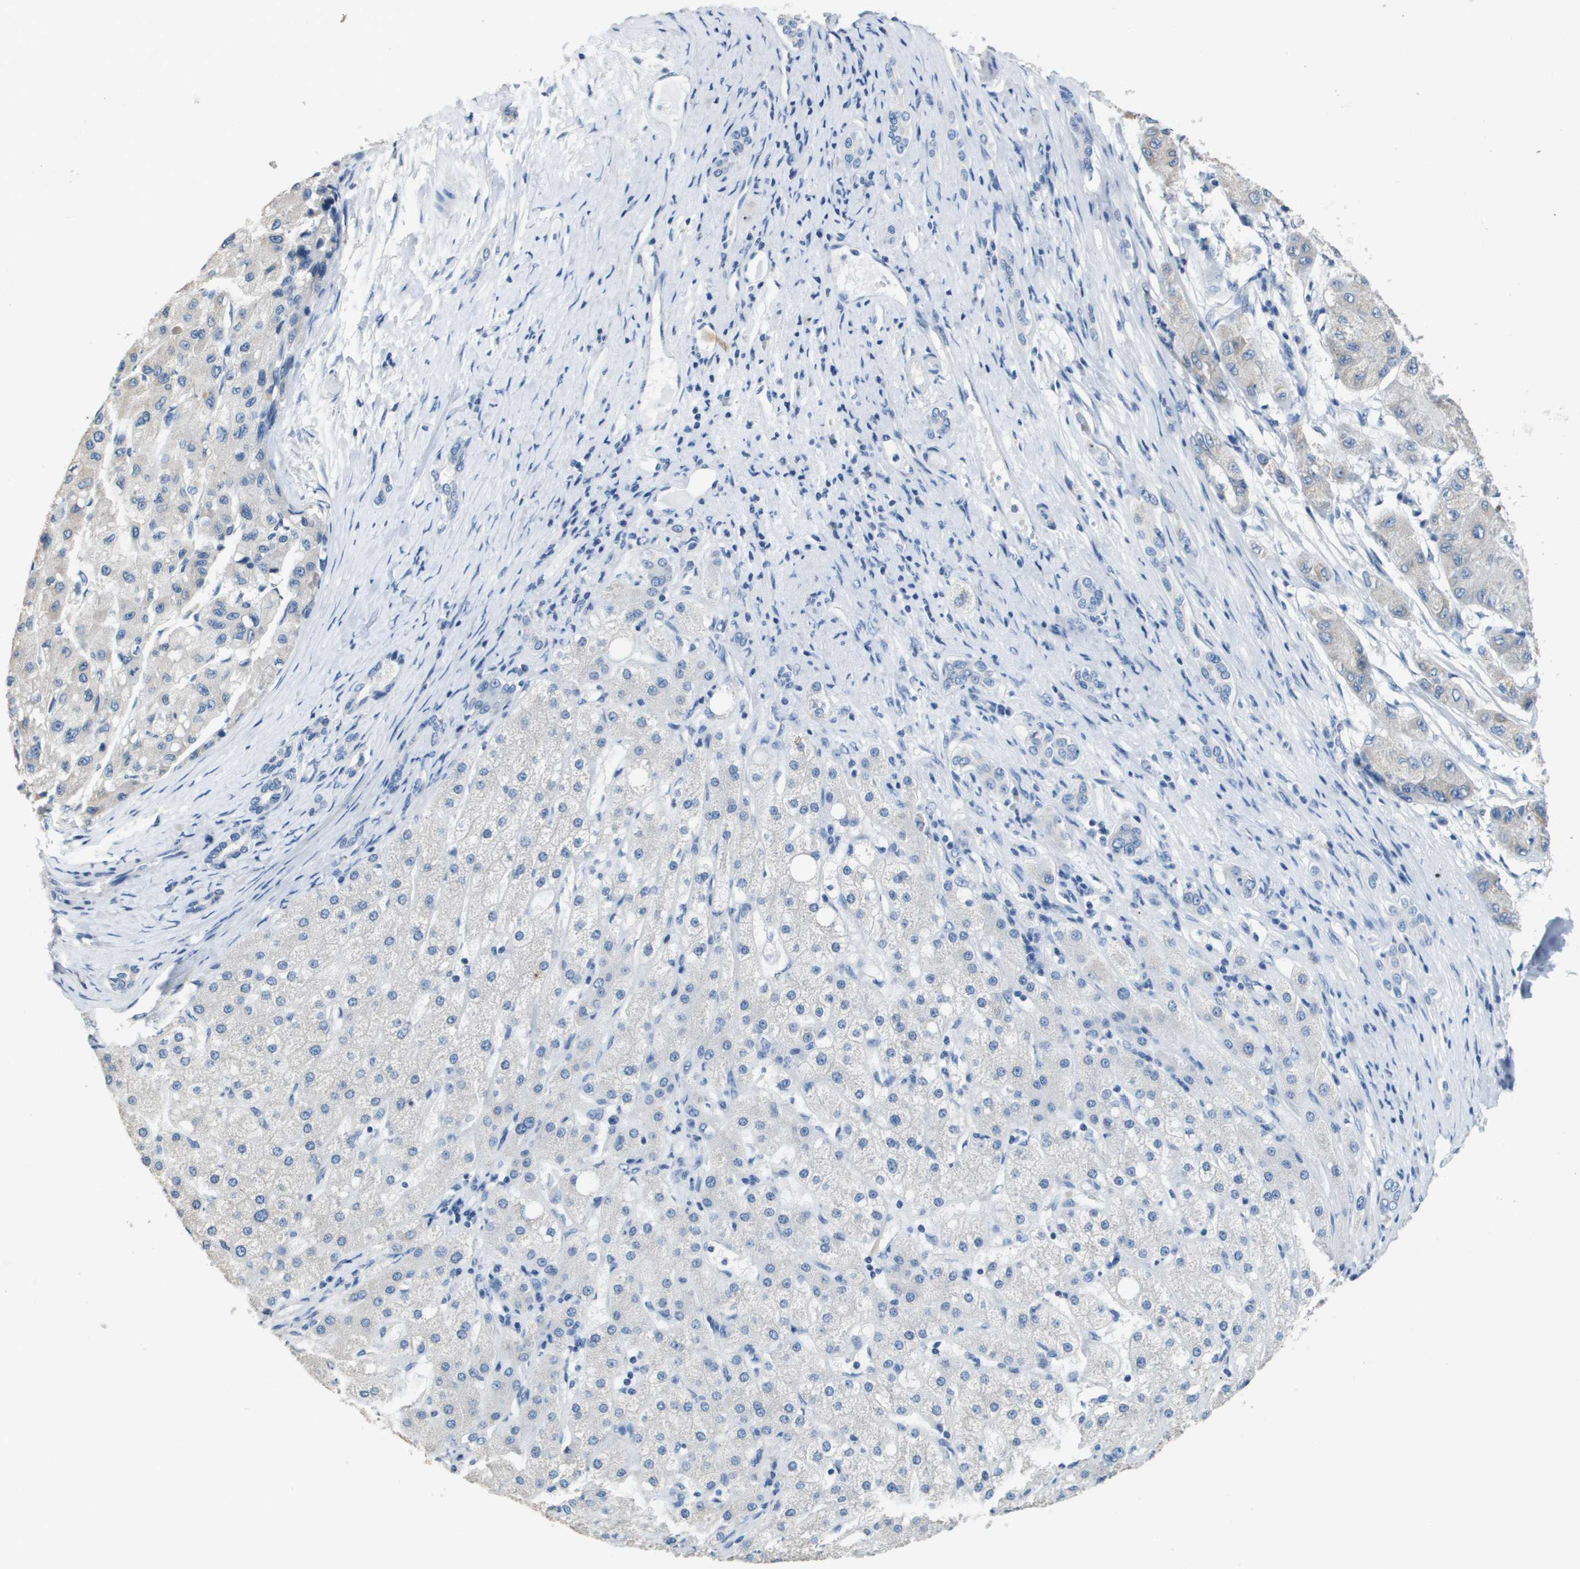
{"staining": {"intensity": "negative", "quantity": "none", "location": "none"}, "tissue": "liver cancer", "cell_type": "Tumor cells", "image_type": "cancer", "snomed": [{"axis": "morphology", "description": "Carcinoma, Hepatocellular, NOS"}, {"axis": "topography", "description": "Liver"}], "caption": "Tumor cells are negative for protein expression in human liver hepatocellular carcinoma. (Brightfield microscopy of DAB (3,3'-diaminobenzidine) IHC at high magnification).", "gene": "MT3", "patient": {"sex": "male", "age": 80}}